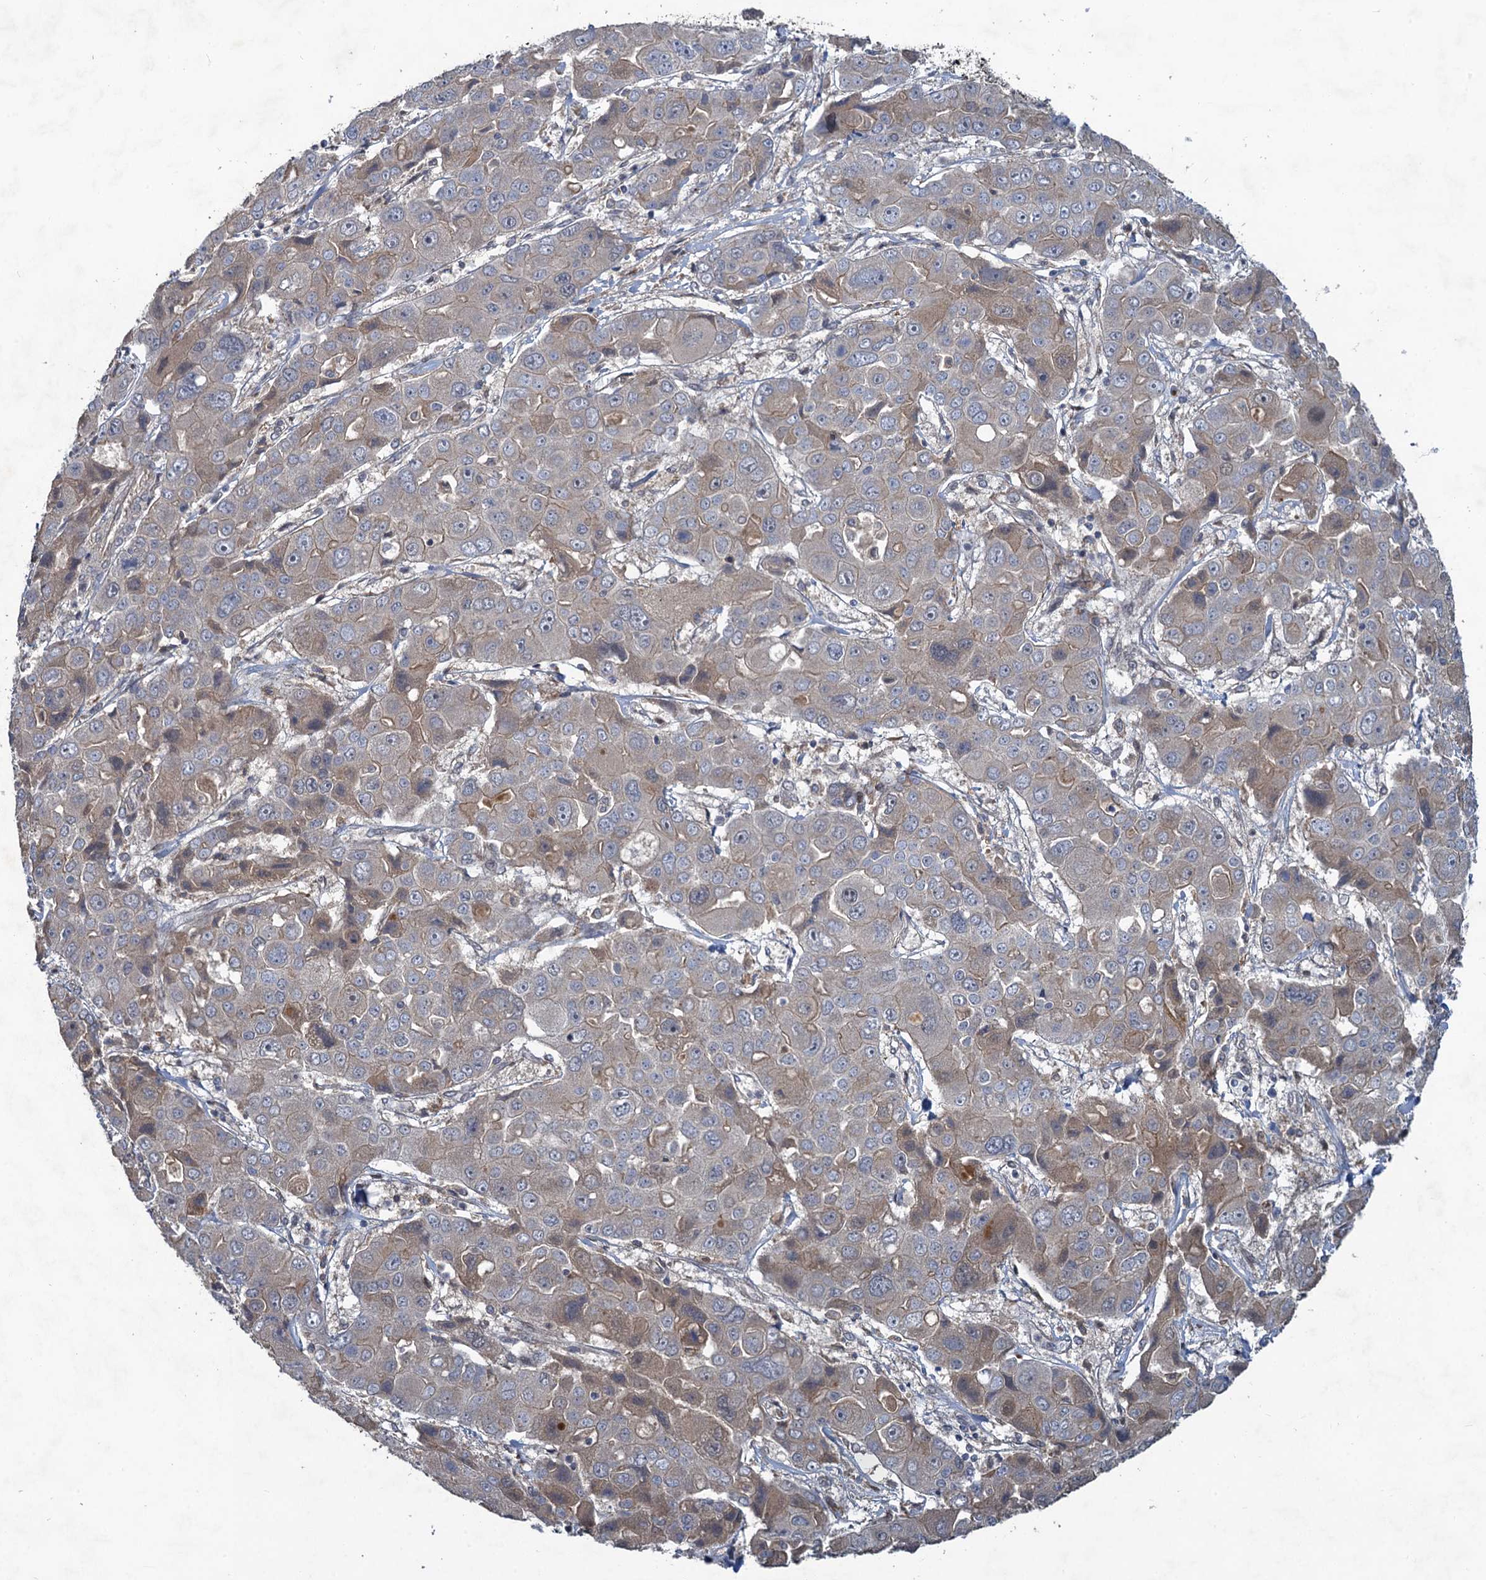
{"staining": {"intensity": "weak", "quantity": "<25%", "location": "cytoplasmic/membranous"}, "tissue": "liver cancer", "cell_type": "Tumor cells", "image_type": "cancer", "snomed": [{"axis": "morphology", "description": "Cholangiocarcinoma"}, {"axis": "topography", "description": "Liver"}], "caption": "A photomicrograph of liver cancer (cholangiocarcinoma) stained for a protein demonstrates no brown staining in tumor cells.", "gene": "NUDT22", "patient": {"sex": "male", "age": 67}}